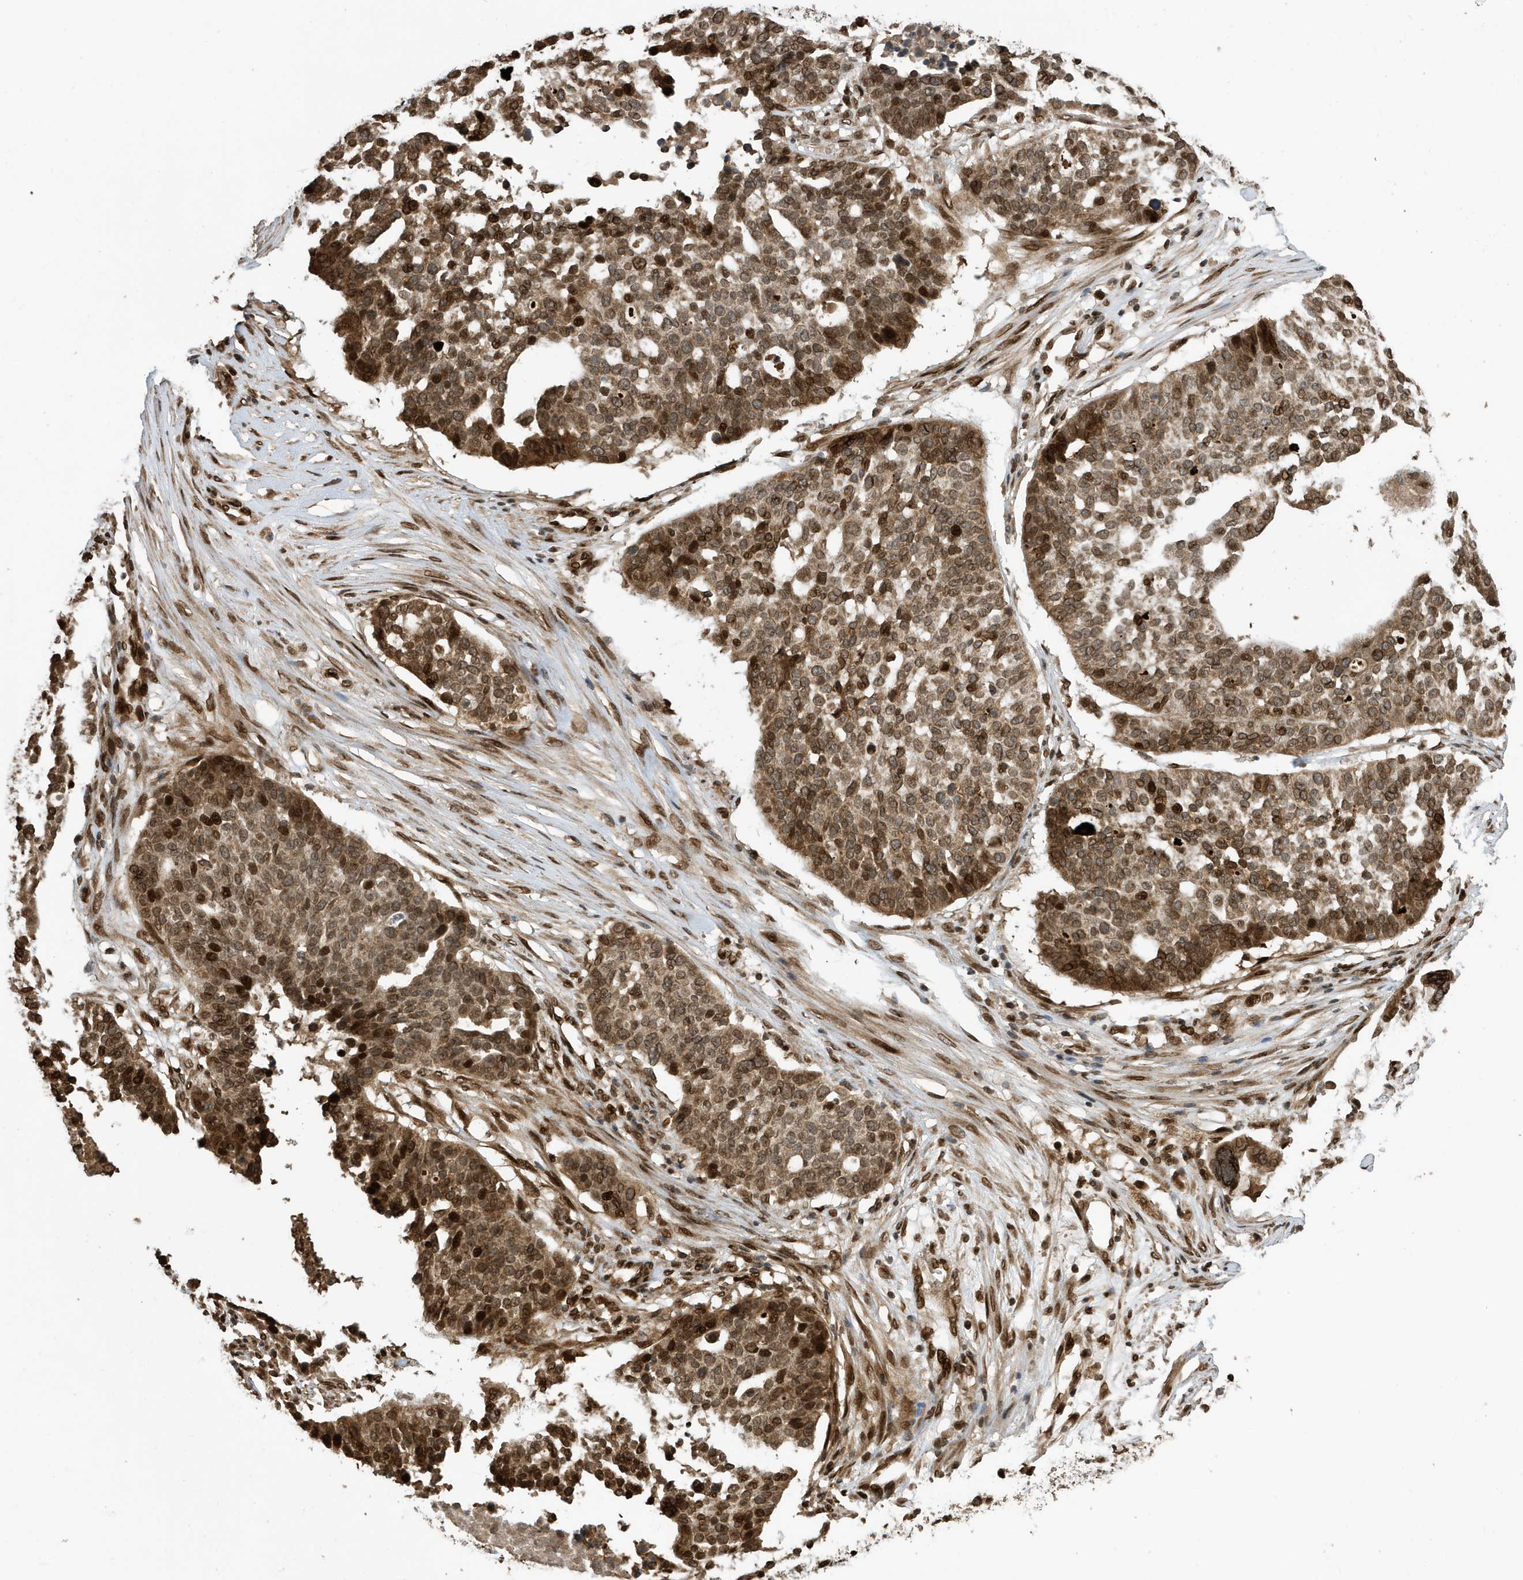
{"staining": {"intensity": "strong", "quantity": ">75%", "location": "cytoplasmic/membranous,nuclear"}, "tissue": "ovarian cancer", "cell_type": "Tumor cells", "image_type": "cancer", "snomed": [{"axis": "morphology", "description": "Cystadenocarcinoma, serous, NOS"}, {"axis": "topography", "description": "Ovary"}], "caption": "The histopathology image exhibits staining of ovarian cancer, revealing strong cytoplasmic/membranous and nuclear protein staining (brown color) within tumor cells.", "gene": "DUSP18", "patient": {"sex": "female", "age": 59}}